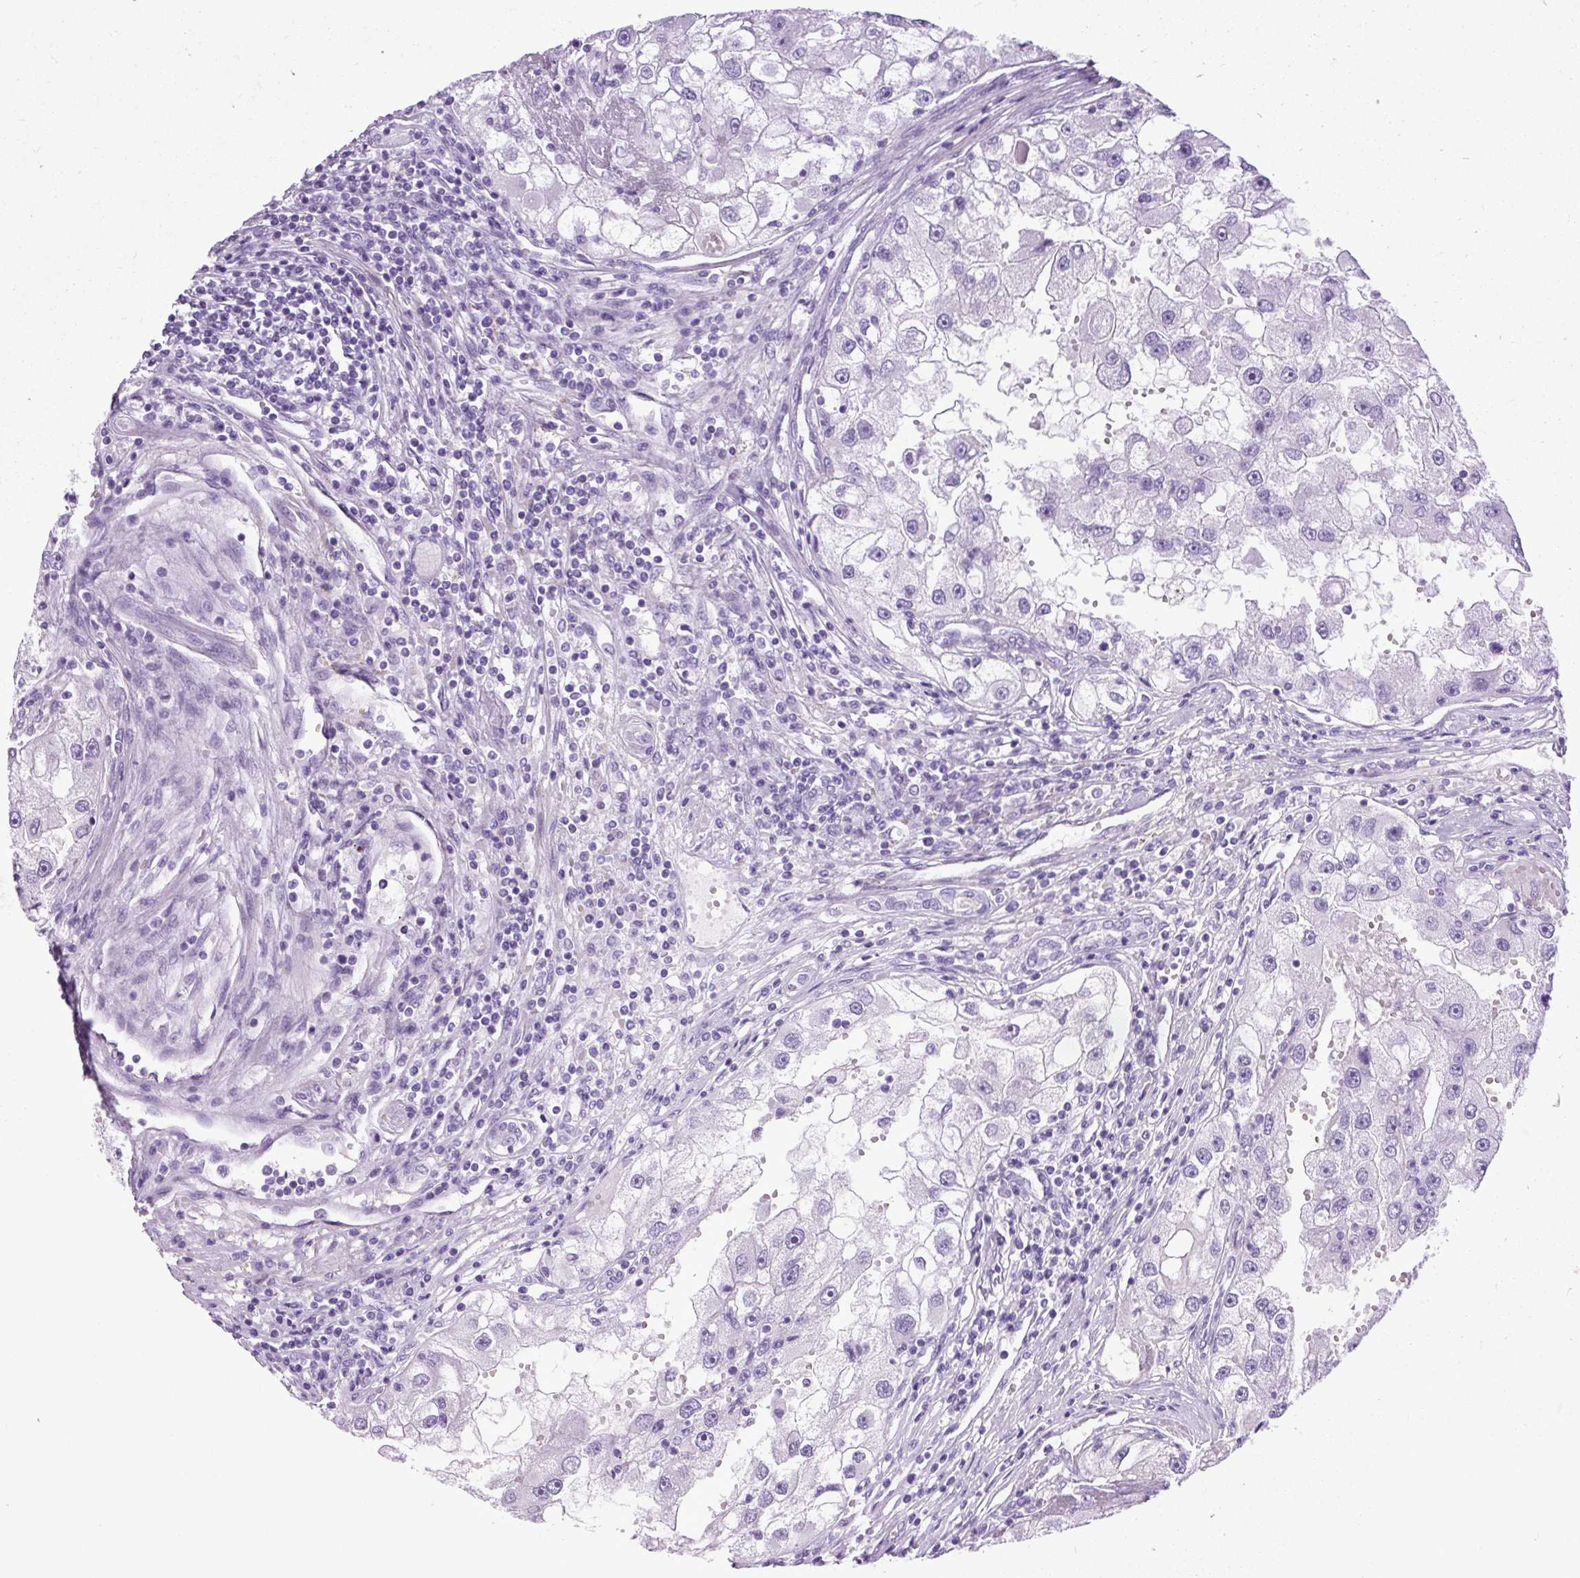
{"staining": {"intensity": "negative", "quantity": "none", "location": "none"}, "tissue": "renal cancer", "cell_type": "Tumor cells", "image_type": "cancer", "snomed": [{"axis": "morphology", "description": "Adenocarcinoma, NOS"}, {"axis": "topography", "description": "Kidney"}], "caption": "Human renal cancer stained for a protein using IHC exhibits no expression in tumor cells.", "gene": "DPP6", "patient": {"sex": "male", "age": 63}}